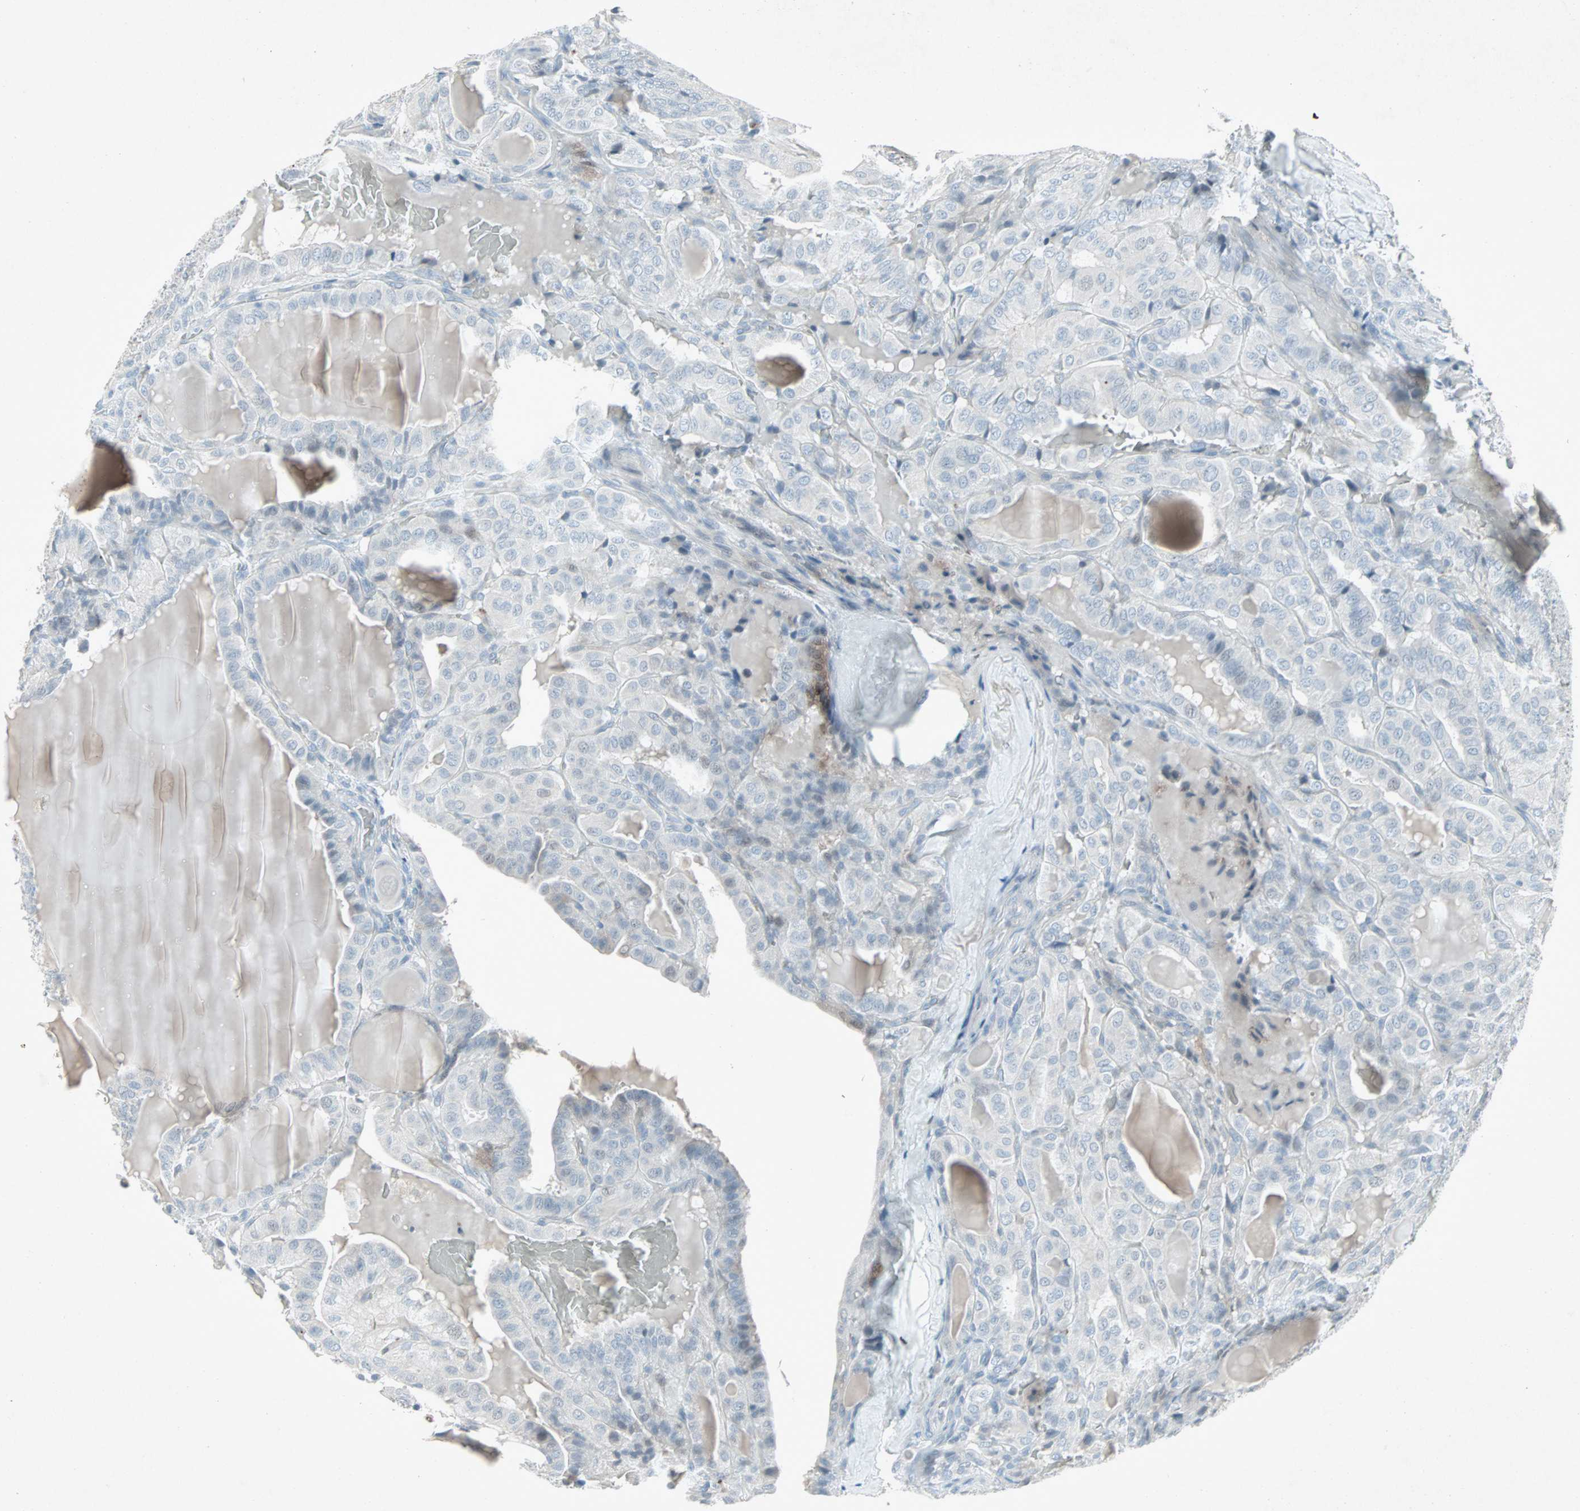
{"staining": {"intensity": "negative", "quantity": "none", "location": "none"}, "tissue": "thyroid cancer", "cell_type": "Tumor cells", "image_type": "cancer", "snomed": [{"axis": "morphology", "description": "Papillary adenocarcinoma, NOS"}, {"axis": "topography", "description": "Thyroid gland"}], "caption": "An immunohistochemistry image of thyroid cancer is shown. There is no staining in tumor cells of thyroid cancer.", "gene": "LANCL3", "patient": {"sex": "male", "age": 77}}